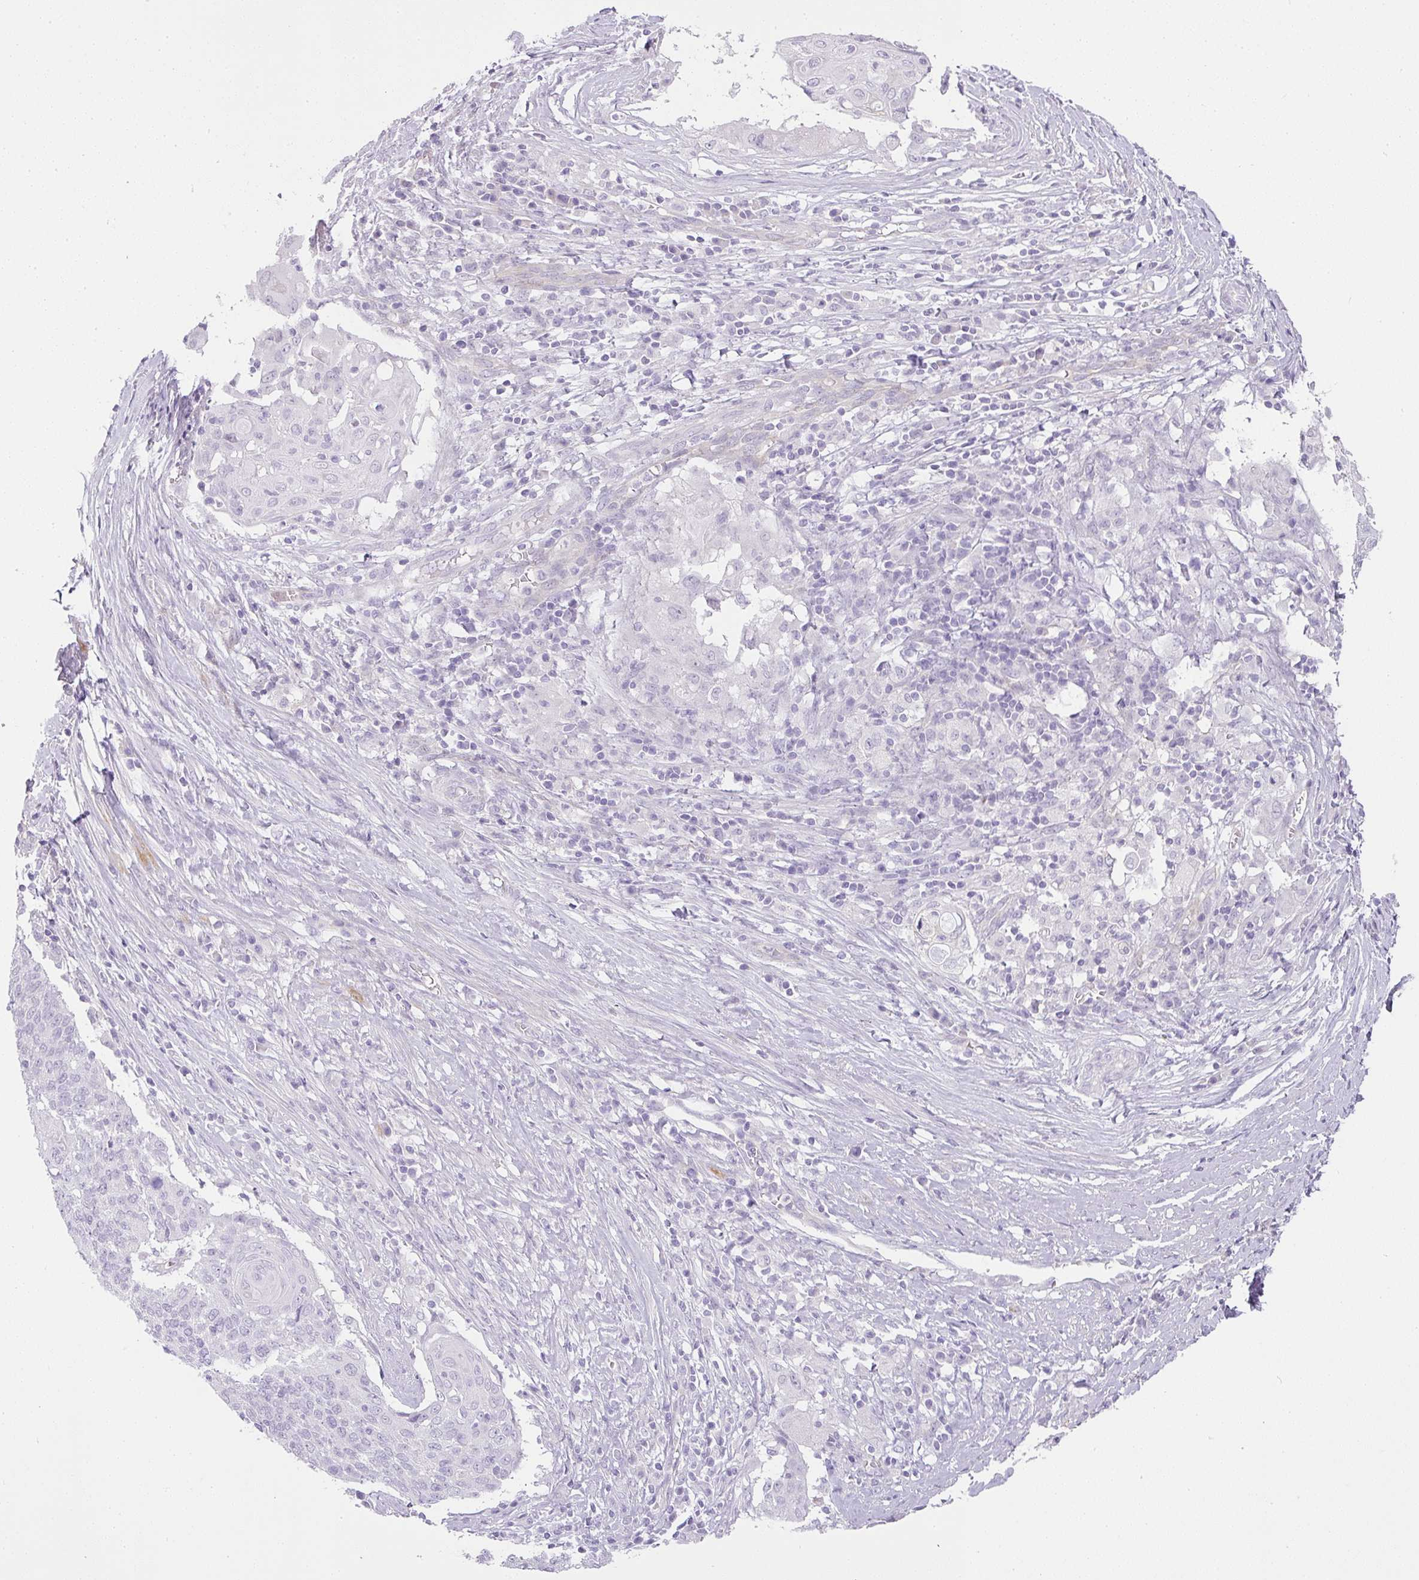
{"staining": {"intensity": "negative", "quantity": "none", "location": "none"}, "tissue": "cervical cancer", "cell_type": "Tumor cells", "image_type": "cancer", "snomed": [{"axis": "morphology", "description": "Squamous cell carcinoma, NOS"}, {"axis": "topography", "description": "Cervix"}], "caption": "An immunohistochemistry image of cervical cancer (squamous cell carcinoma) is shown. There is no staining in tumor cells of cervical cancer (squamous cell carcinoma). (Stains: DAB IHC with hematoxylin counter stain, Microscopy: brightfield microscopy at high magnification).", "gene": "RAX2", "patient": {"sex": "female", "age": 39}}